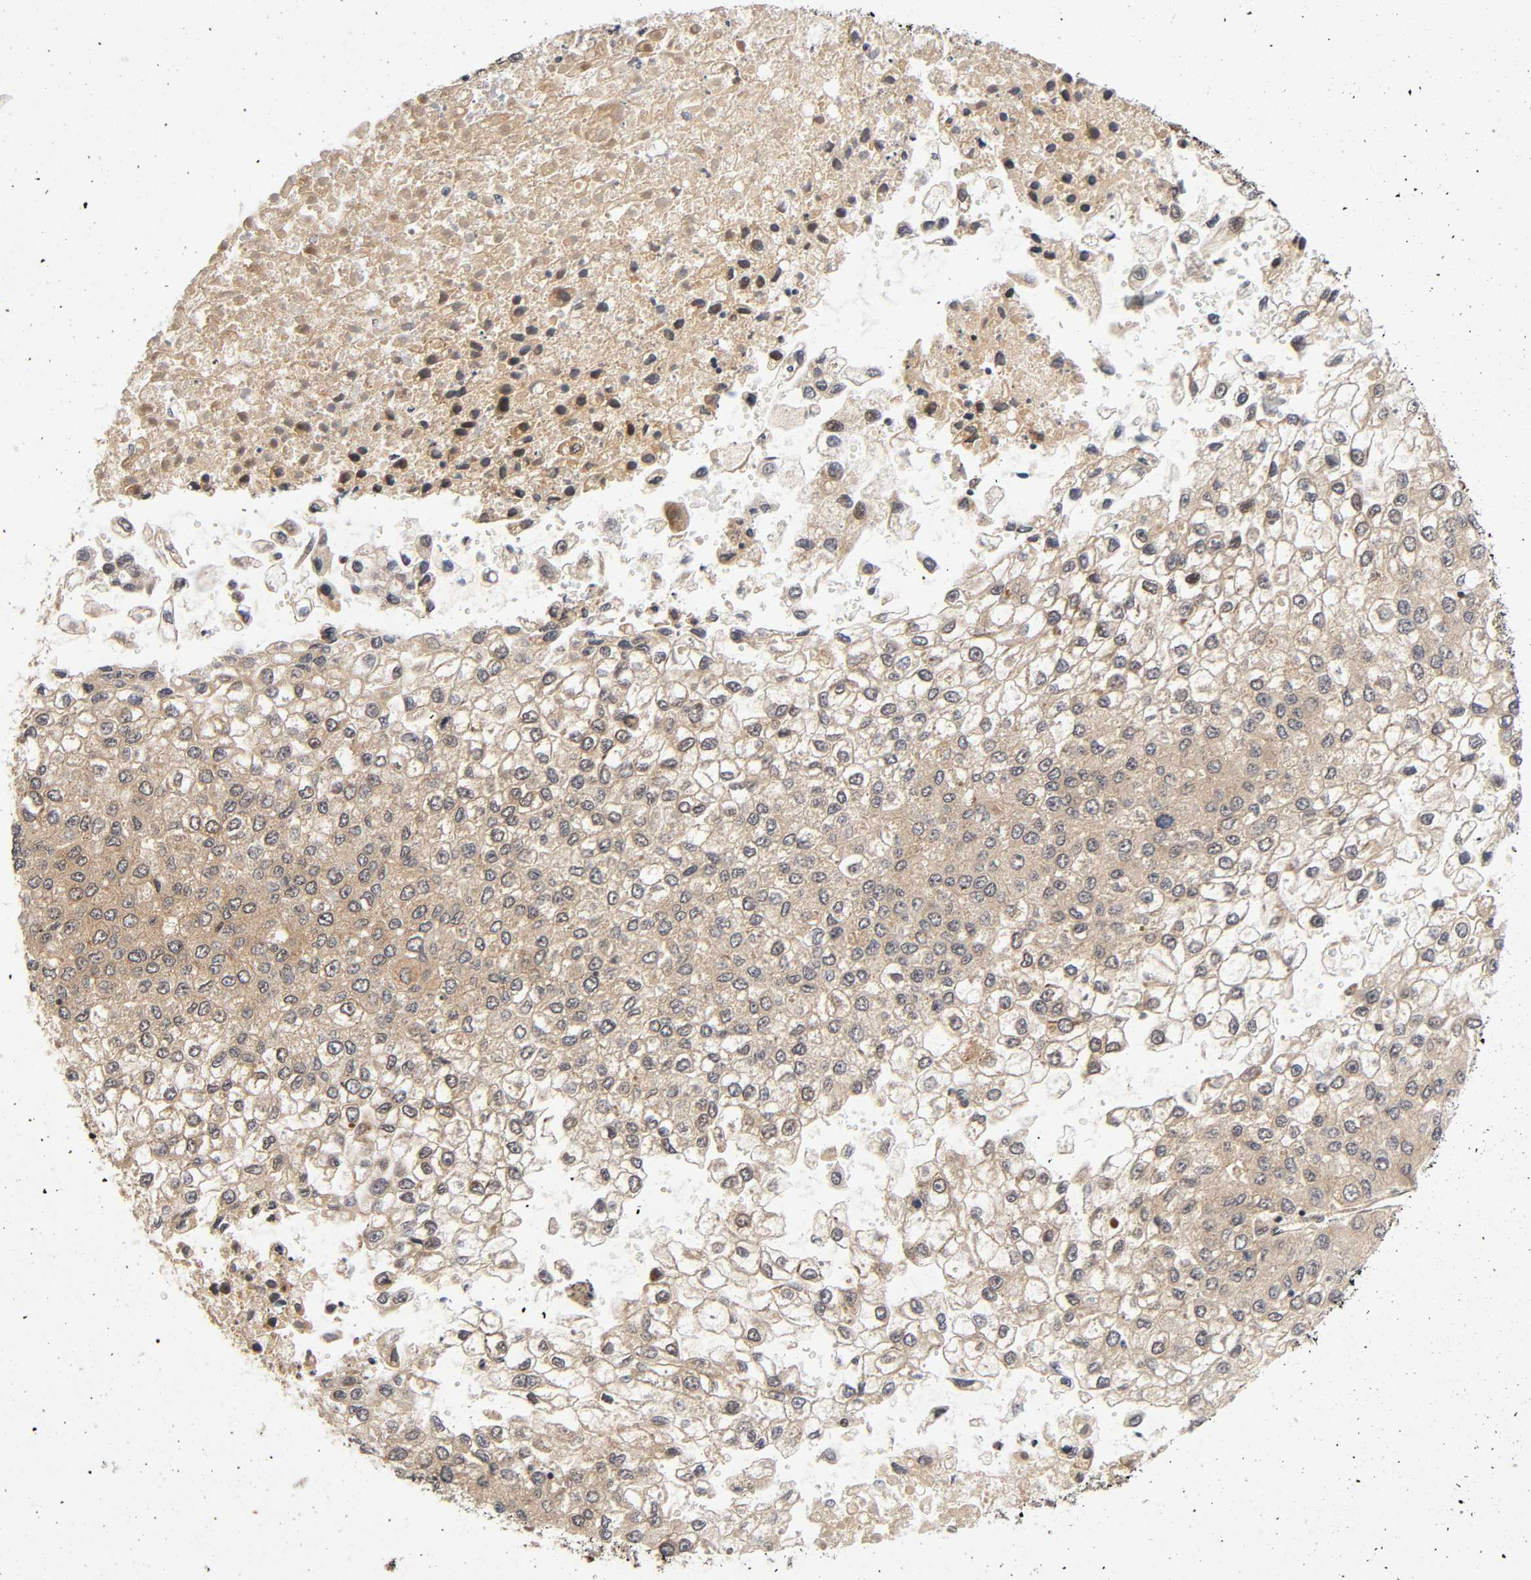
{"staining": {"intensity": "weak", "quantity": ">75%", "location": "cytoplasmic/membranous"}, "tissue": "liver cancer", "cell_type": "Tumor cells", "image_type": "cancer", "snomed": [{"axis": "morphology", "description": "Carcinoma, Hepatocellular, NOS"}, {"axis": "topography", "description": "Liver"}], "caption": "Protein expression by immunohistochemistry (IHC) reveals weak cytoplasmic/membranous expression in about >75% of tumor cells in liver hepatocellular carcinoma. The protein is shown in brown color, while the nuclei are stained blue.", "gene": "IQCJ-SCHIP1", "patient": {"sex": "female", "age": 66}}